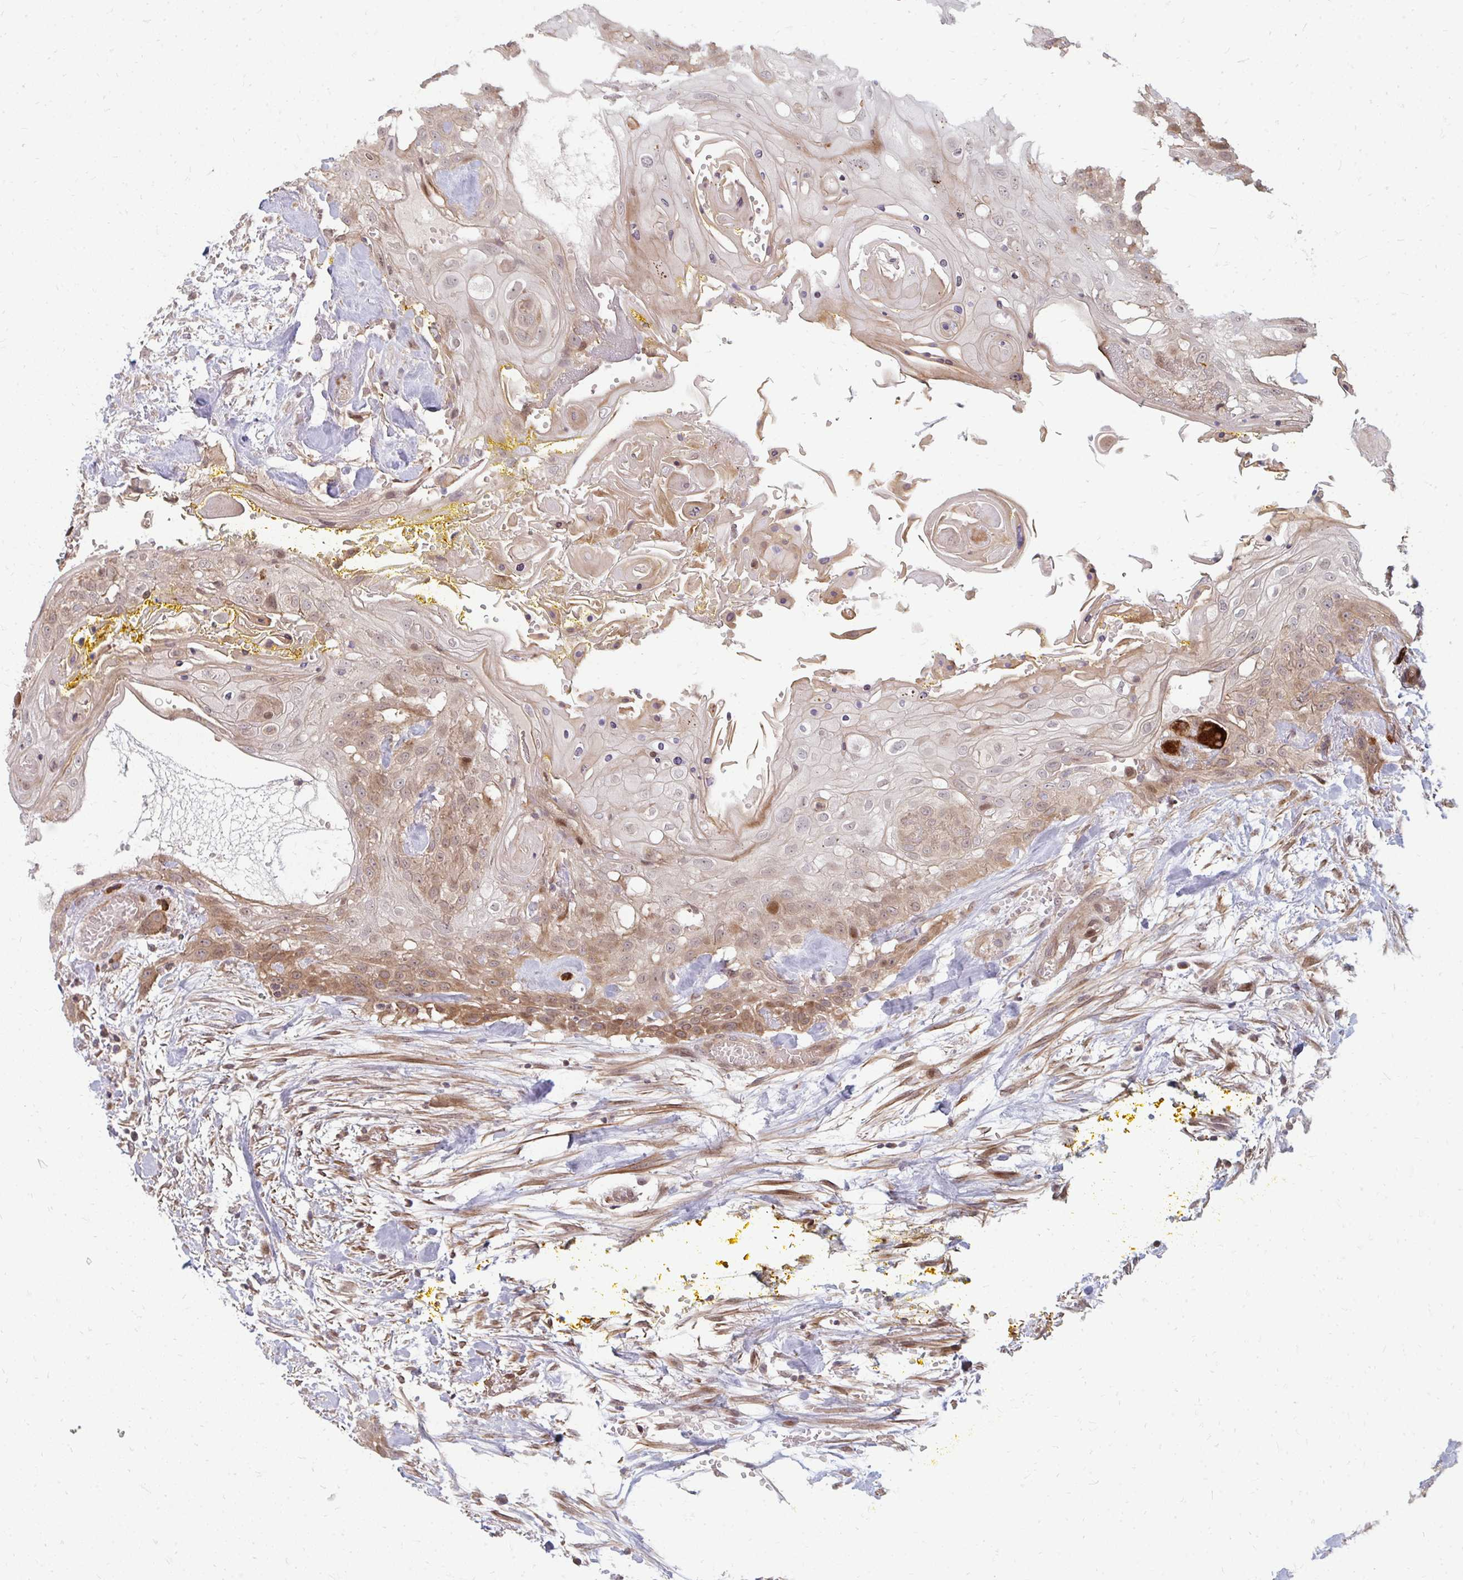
{"staining": {"intensity": "moderate", "quantity": "<25%", "location": "cytoplasmic/membranous"}, "tissue": "head and neck cancer", "cell_type": "Tumor cells", "image_type": "cancer", "snomed": [{"axis": "morphology", "description": "Squamous cell carcinoma, NOS"}, {"axis": "topography", "description": "Head-Neck"}], "caption": "Protein expression analysis of squamous cell carcinoma (head and neck) displays moderate cytoplasmic/membranous staining in approximately <25% of tumor cells.", "gene": "ZNF285", "patient": {"sex": "female", "age": 43}}